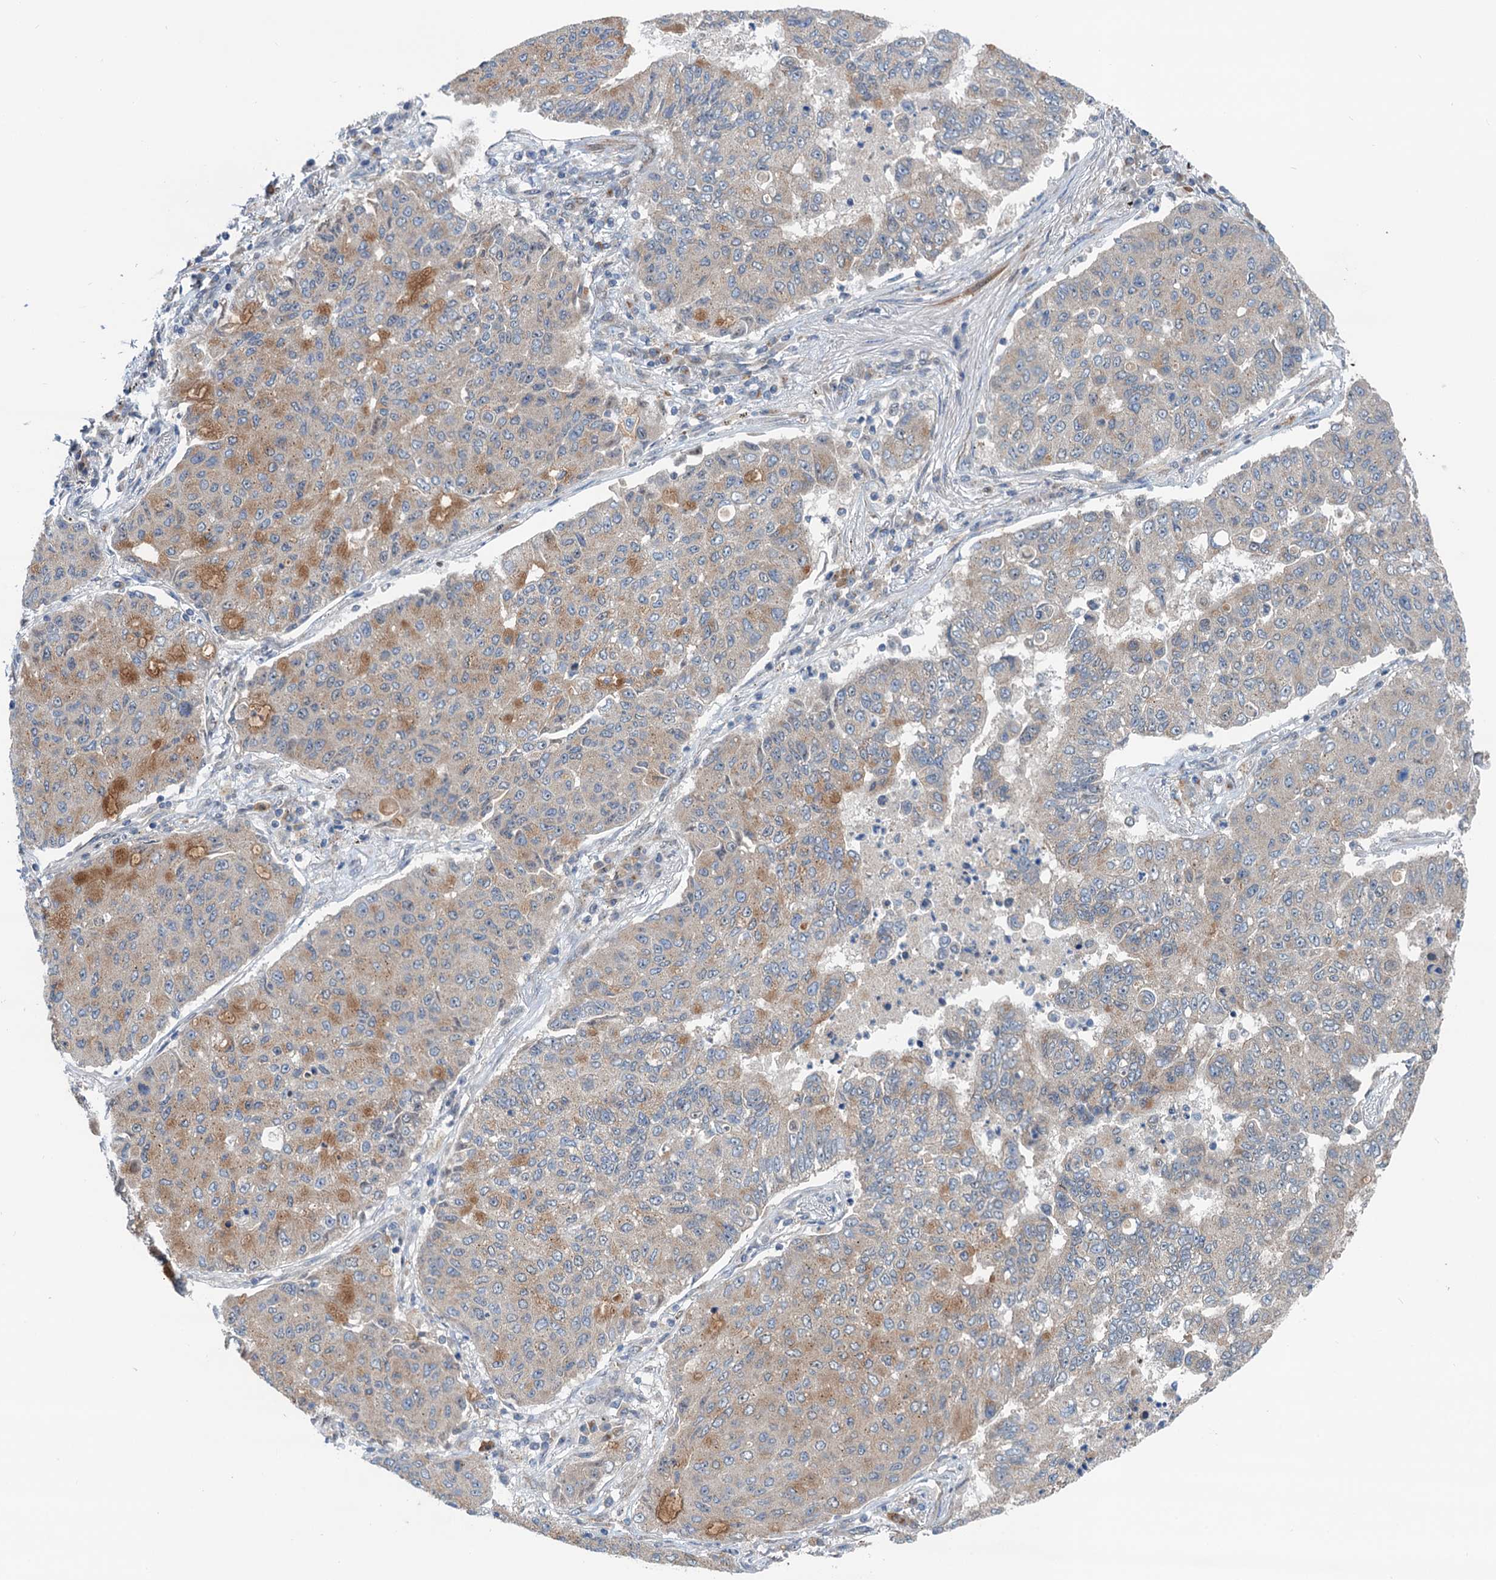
{"staining": {"intensity": "moderate", "quantity": "<25%", "location": "cytoplasmic/membranous"}, "tissue": "lung cancer", "cell_type": "Tumor cells", "image_type": "cancer", "snomed": [{"axis": "morphology", "description": "Squamous cell carcinoma, NOS"}, {"axis": "topography", "description": "Lung"}], "caption": "Squamous cell carcinoma (lung) was stained to show a protein in brown. There is low levels of moderate cytoplasmic/membranous positivity in approximately <25% of tumor cells.", "gene": "DYNC2I2", "patient": {"sex": "male", "age": 74}}